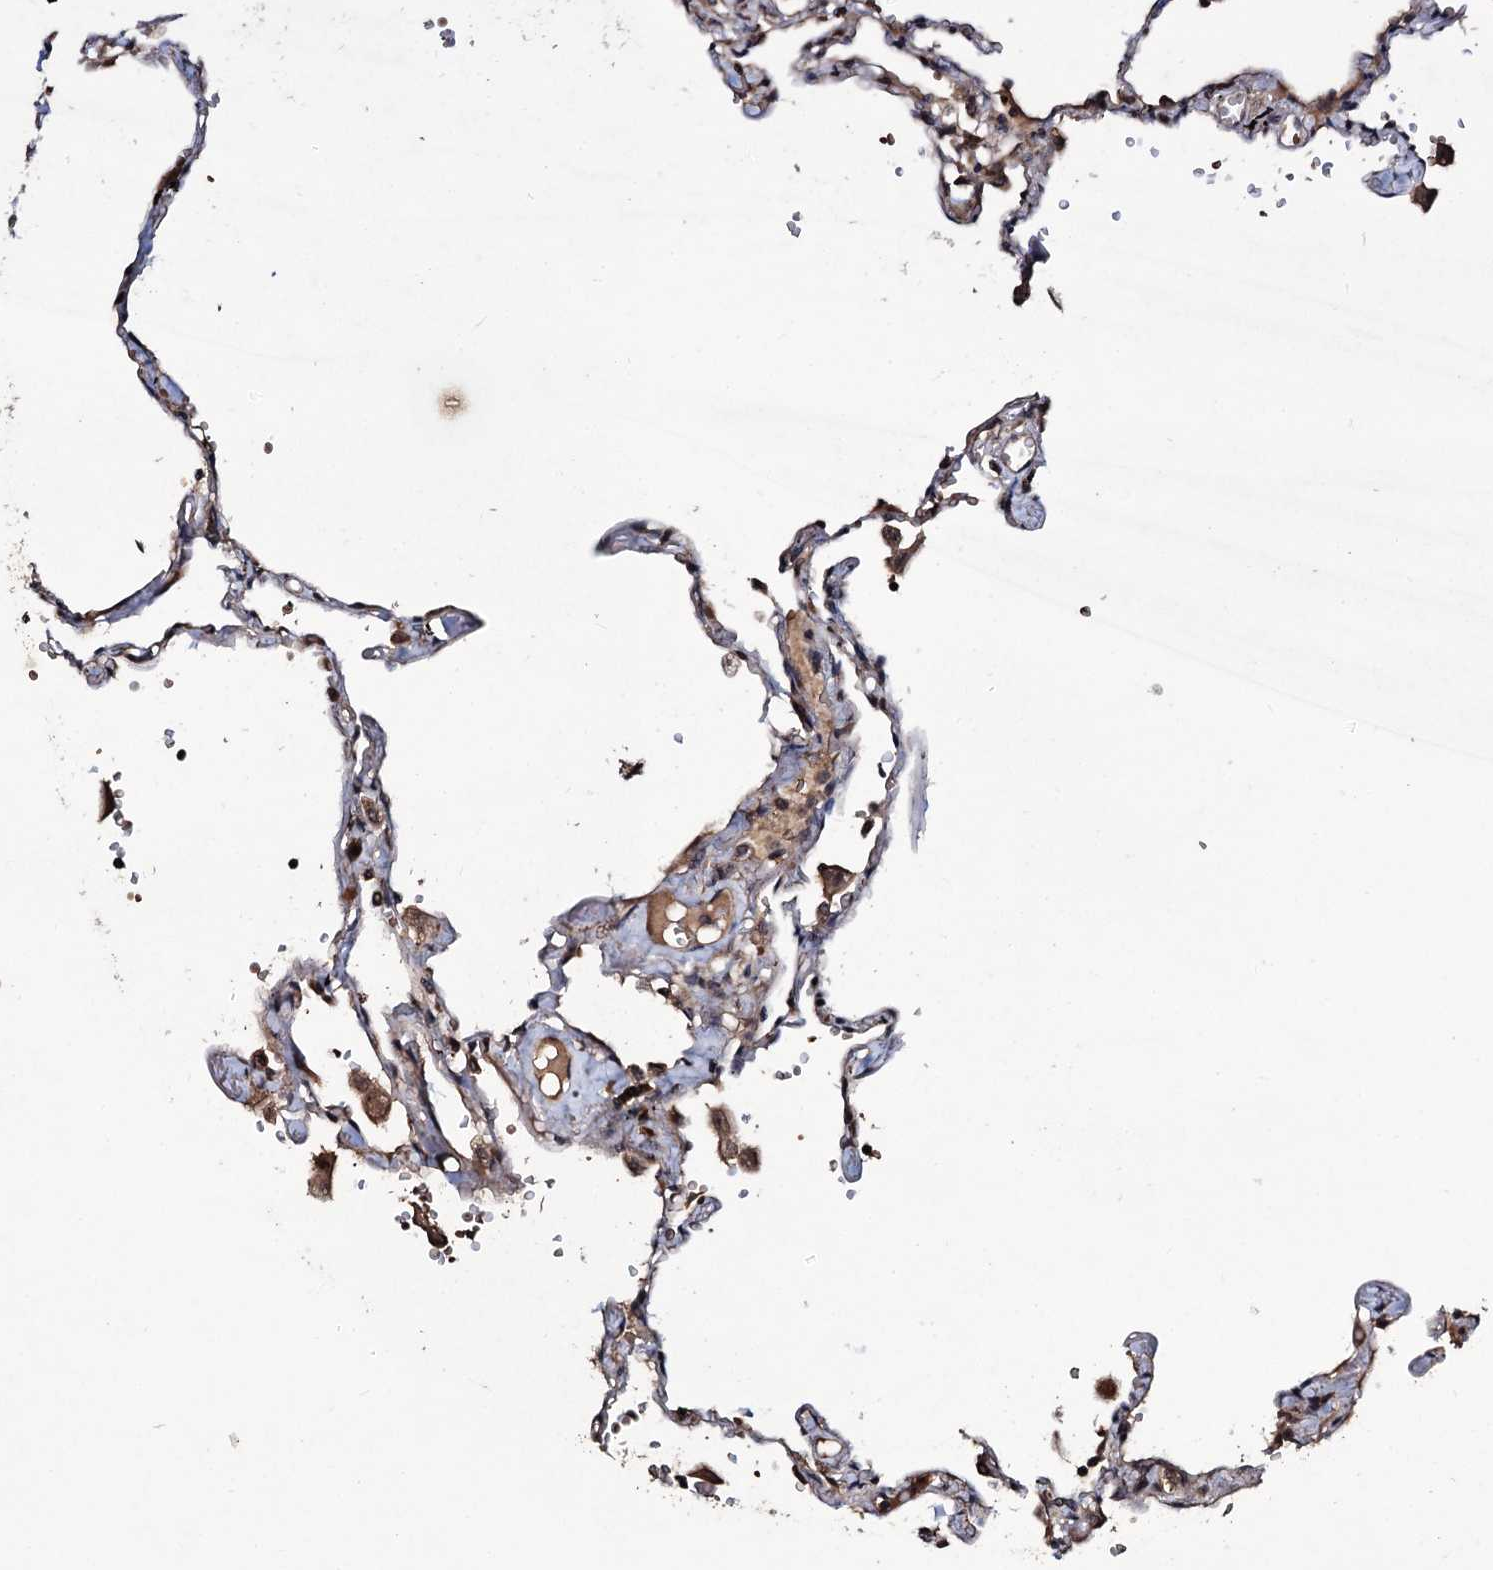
{"staining": {"intensity": "moderate", "quantity": "<25%", "location": "cytoplasmic/membranous"}, "tissue": "lung", "cell_type": "Alveolar cells", "image_type": "normal", "snomed": [{"axis": "morphology", "description": "Normal tissue, NOS"}, {"axis": "topography", "description": "Lung"}], "caption": "Immunohistochemical staining of normal human lung exhibits low levels of moderate cytoplasmic/membranous expression in approximately <25% of alveolar cells.", "gene": "SUPT7L", "patient": {"sex": "female", "age": 67}}